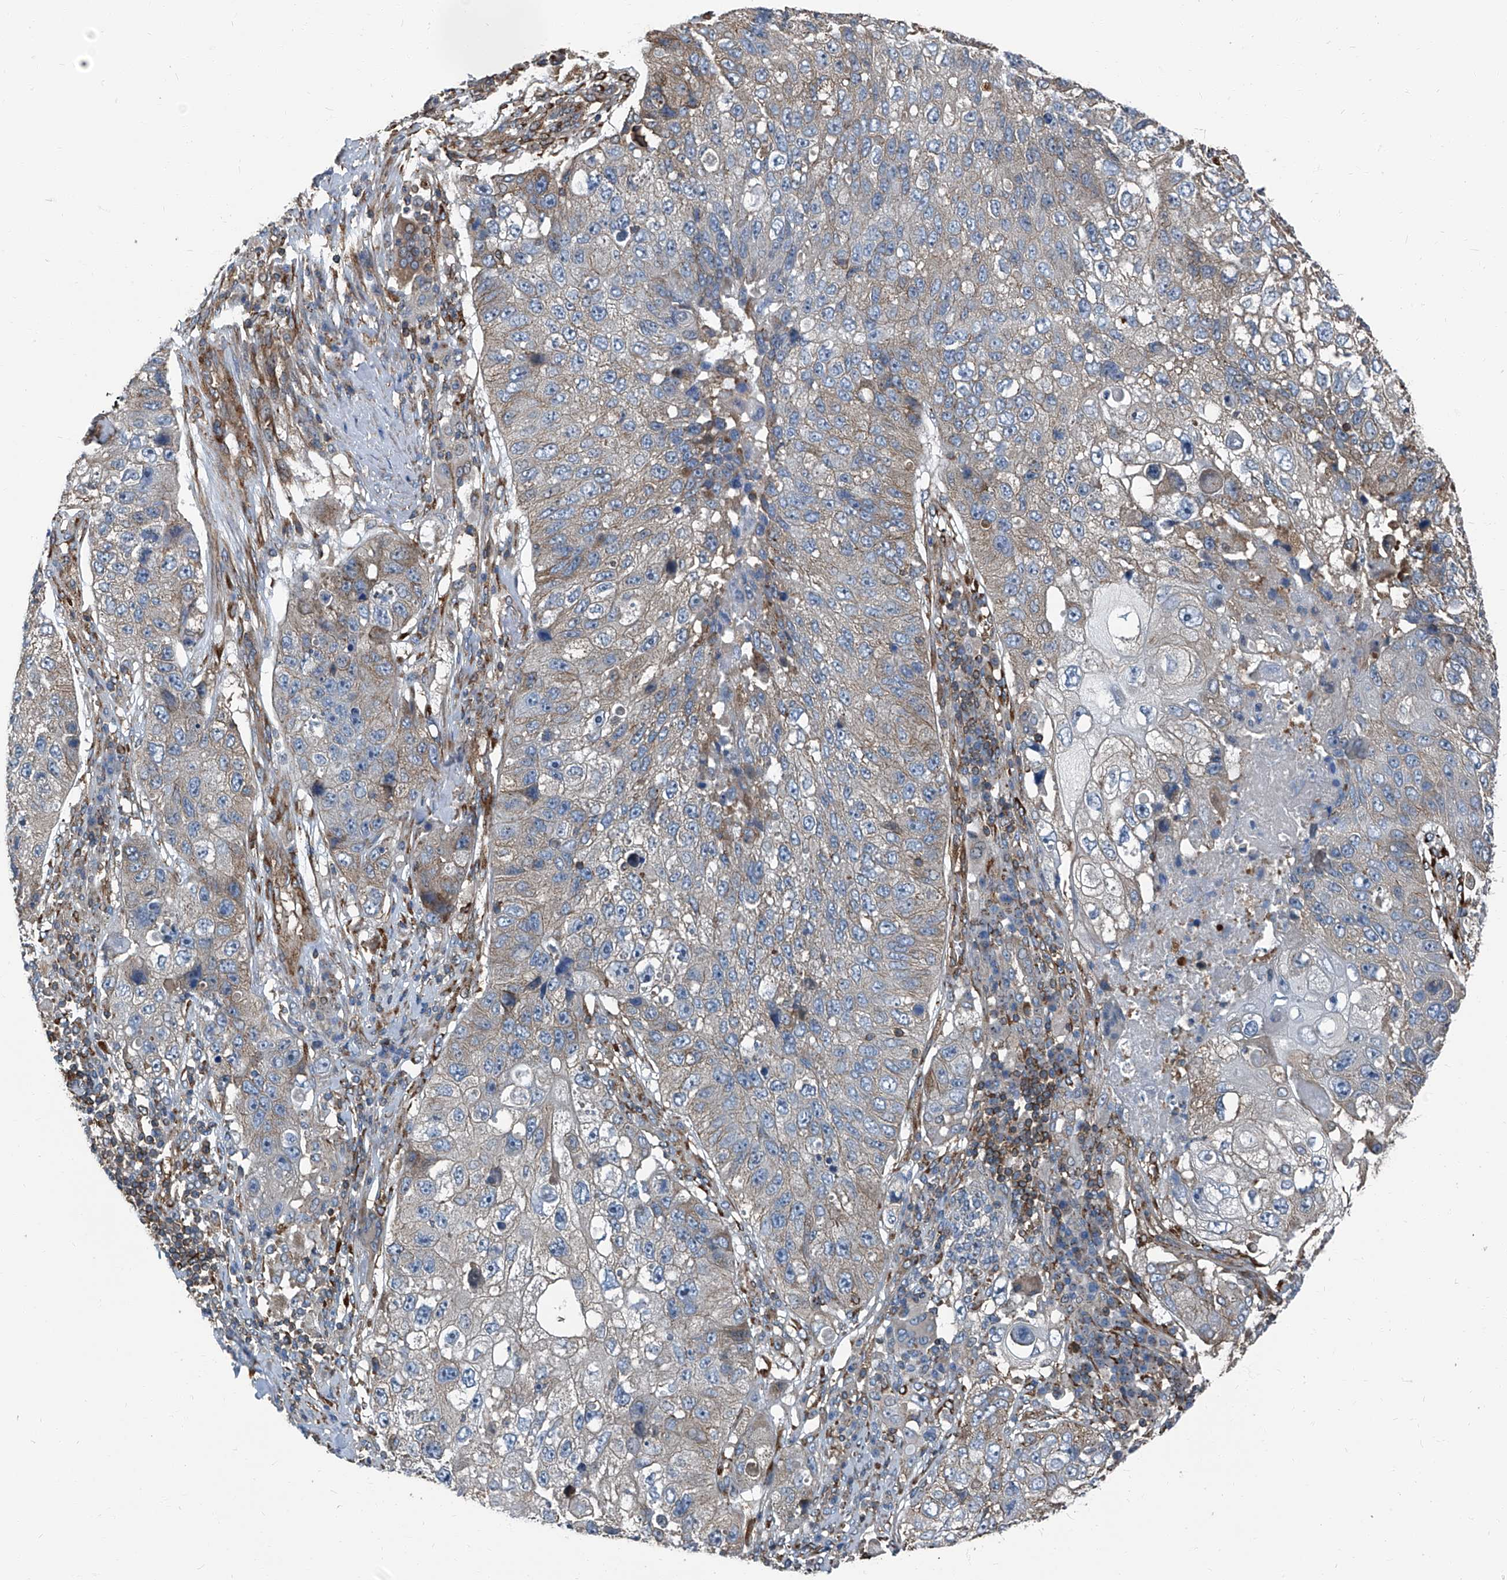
{"staining": {"intensity": "weak", "quantity": "<25%", "location": "cytoplasmic/membranous"}, "tissue": "lung cancer", "cell_type": "Tumor cells", "image_type": "cancer", "snomed": [{"axis": "morphology", "description": "Squamous cell carcinoma, NOS"}, {"axis": "topography", "description": "Lung"}], "caption": "Squamous cell carcinoma (lung) was stained to show a protein in brown. There is no significant staining in tumor cells. The staining is performed using DAB (3,3'-diaminobenzidine) brown chromogen with nuclei counter-stained in using hematoxylin.", "gene": "SEPTIN7", "patient": {"sex": "male", "age": 61}}